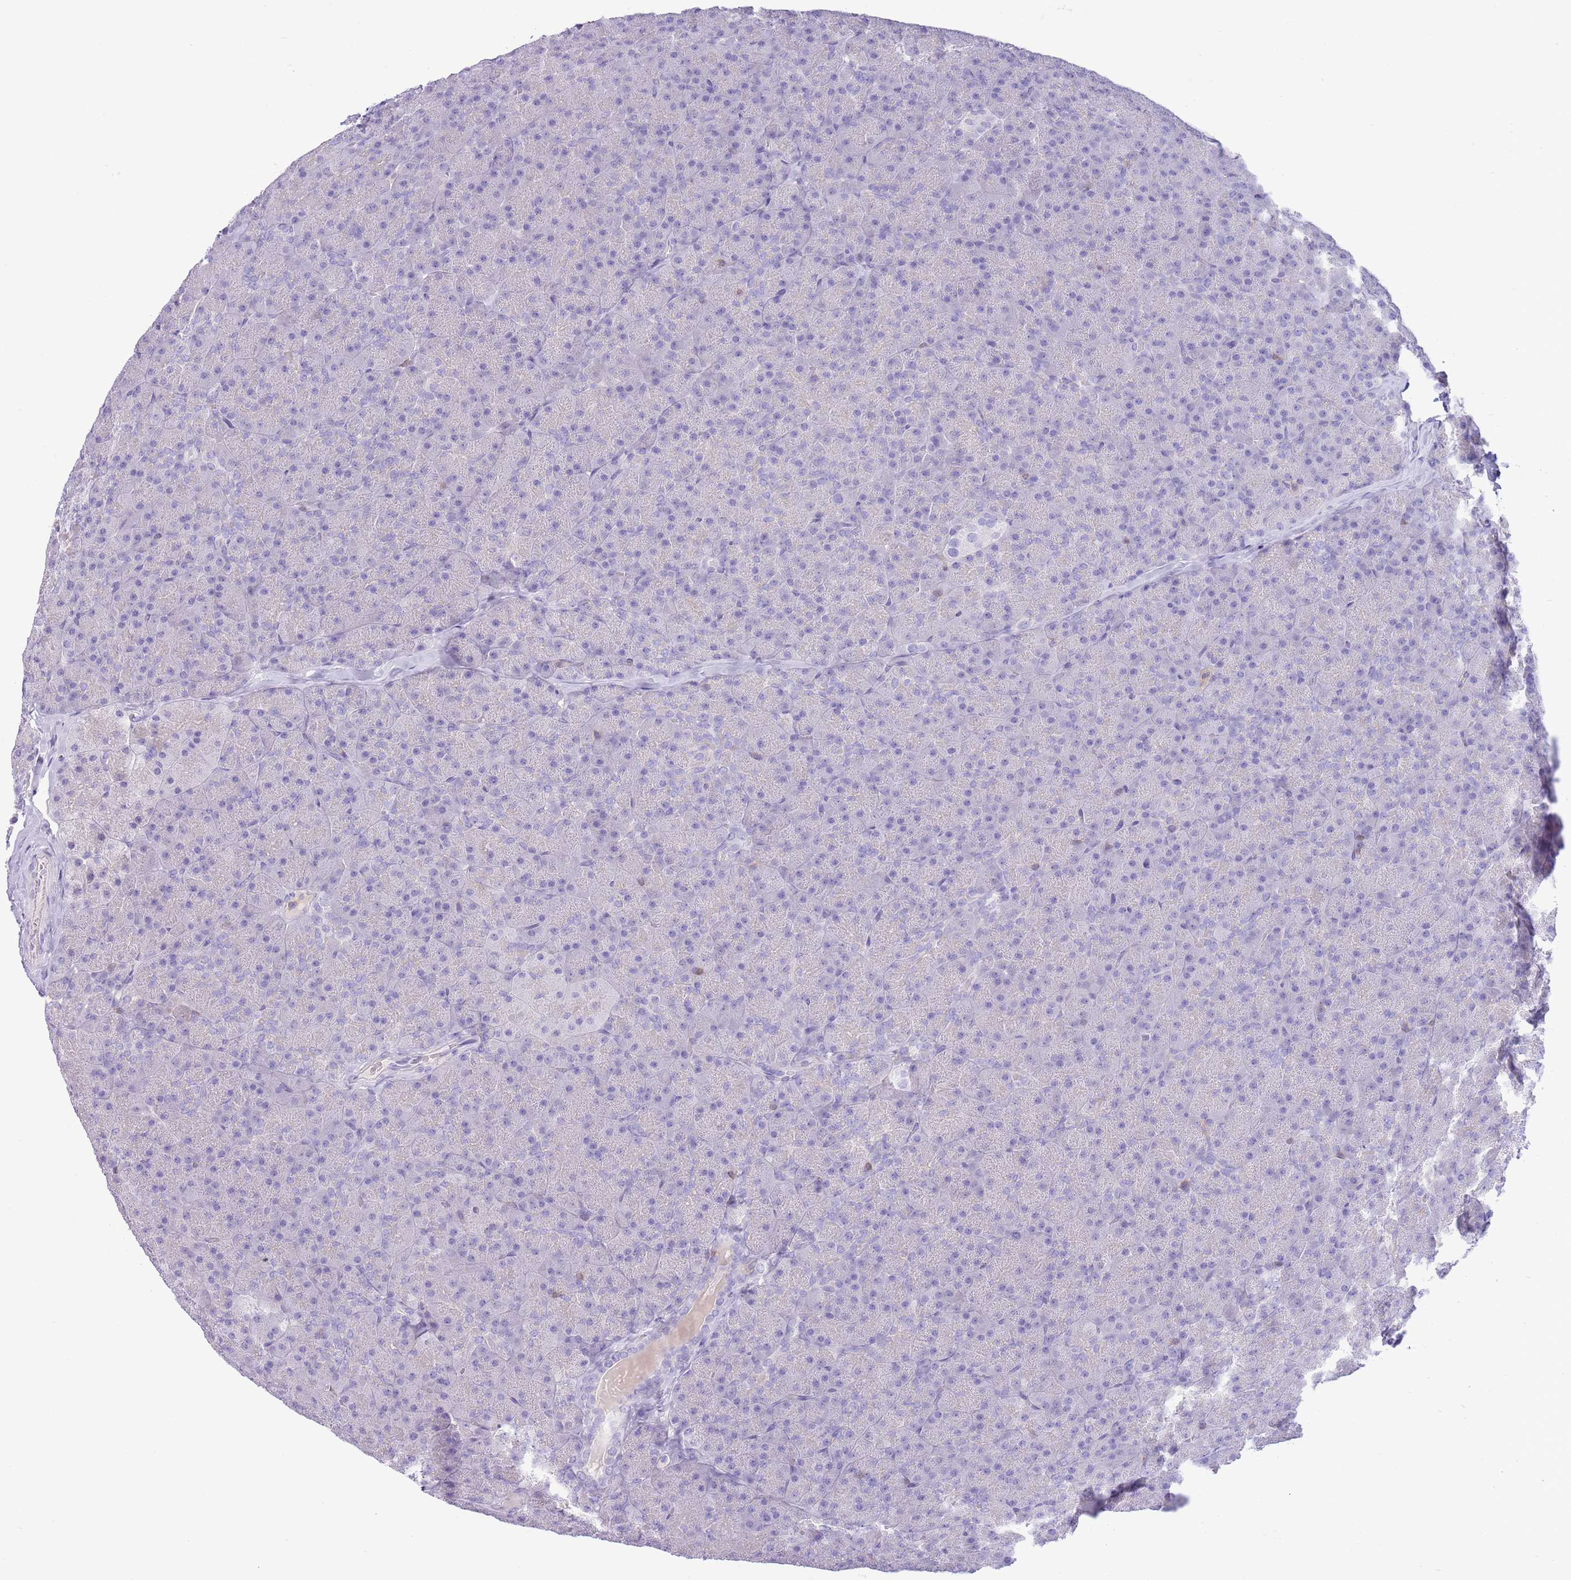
{"staining": {"intensity": "negative", "quantity": "none", "location": "none"}, "tissue": "pancreas", "cell_type": "Exocrine glandular cells", "image_type": "normal", "snomed": [{"axis": "morphology", "description": "Normal tissue, NOS"}, {"axis": "topography", "description": "Pancreas"}], "caption": "IHC of unremarkable pancreas shows no staining in exocrine glandular cells.", "gene": "OR4Q3", "patient": {"sex": "male", "age": 36}}